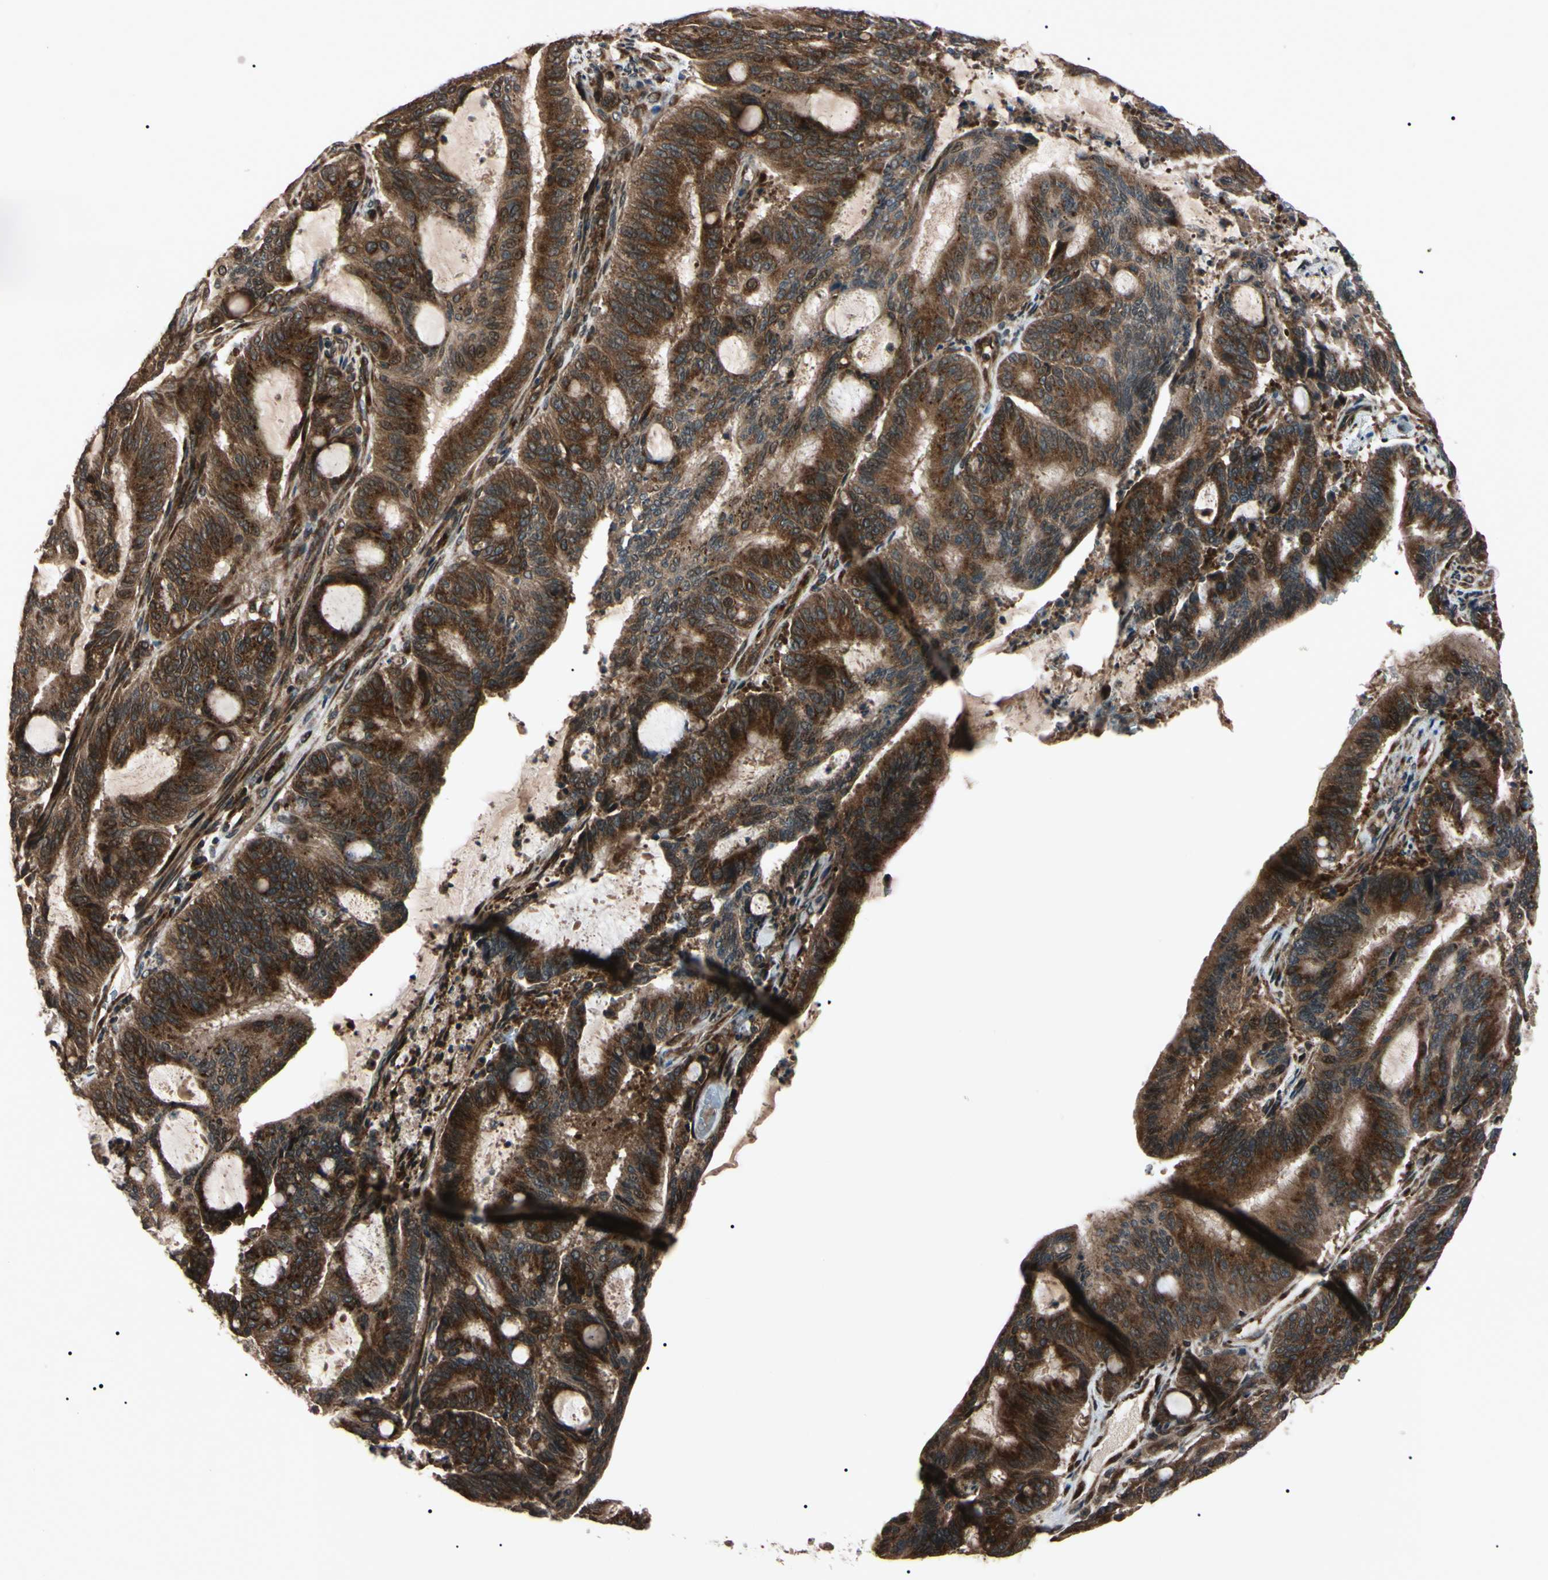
{"staining": {"intensity": "strong", "quantity": ">75%", "location": "cytoplasmic/membranous"}, "tissue": "liver cancer", "cell_type": "Tumor cells", "image_type": "cancer", "snomed": [{"axis": "morphology", "description": "Cholangiocarcinoma"}, {"axis": "topography", "description": "Liver"}], "caption": "Tumor cells reveal high levels of strong cytoplasmic/membranous staining in approximately >75% of cells in liver cholangiocarcinoma.", "gene": "GUCY1B1", "patient": {"sex": "female", "age": 73}}